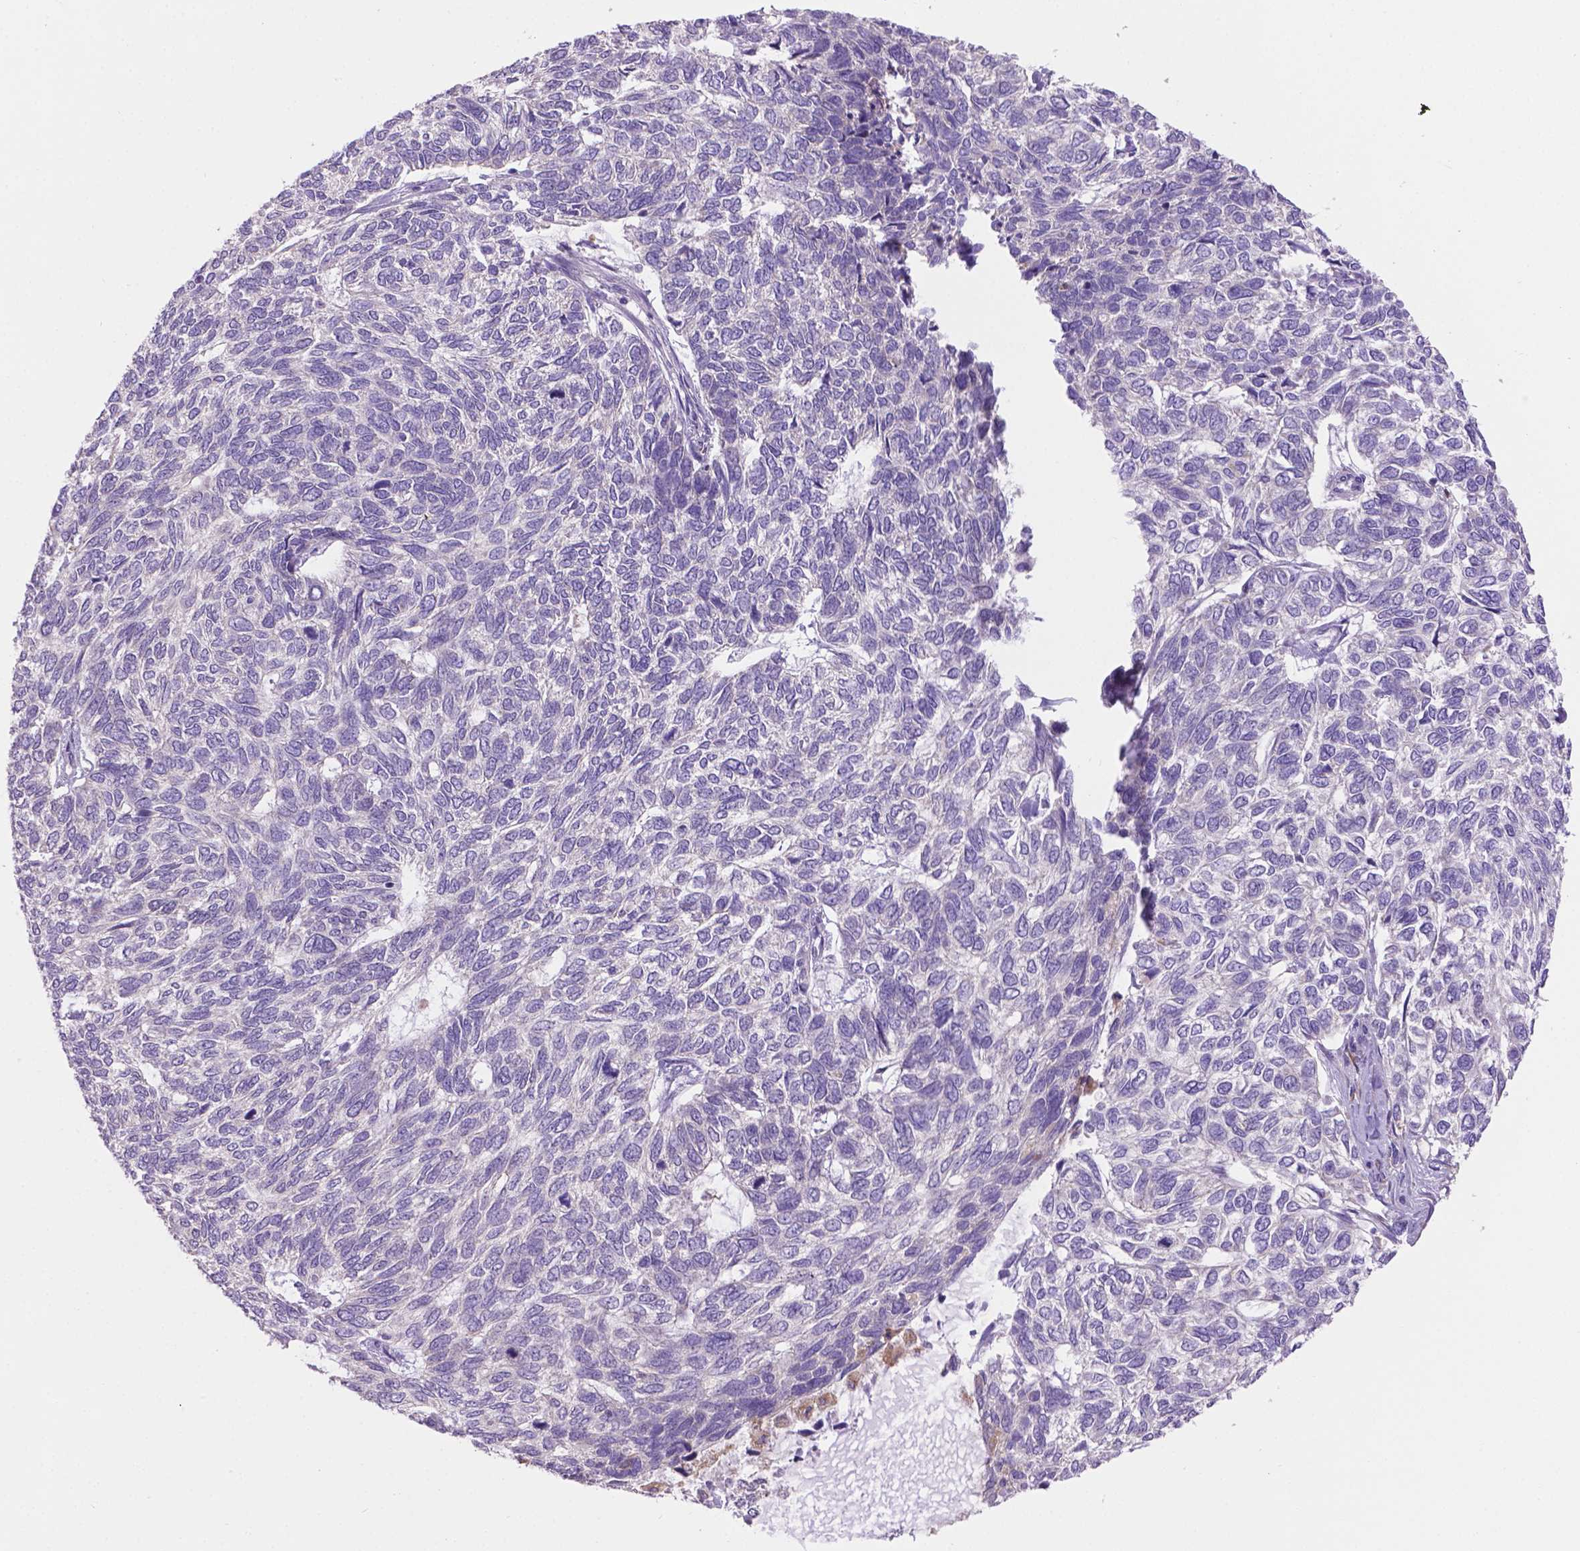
{"staining": {"intensity": "negative", "quantity": "none", "location": "none"}, "tissue": "skin cancer", "cell_type": "Tumor cells", "image_type": "cancer", "snomed": [{"axis": "morphology", "description": "Basal cell carcinoma"}, {"axis": "topography", "description": "Skin"}], "caption": "Skin cancer was stained to show a protein in brown. There is no significant positivity in tumor cells.", "gene": "CDH7", "patient": {"sex": "female", "age": 65}}